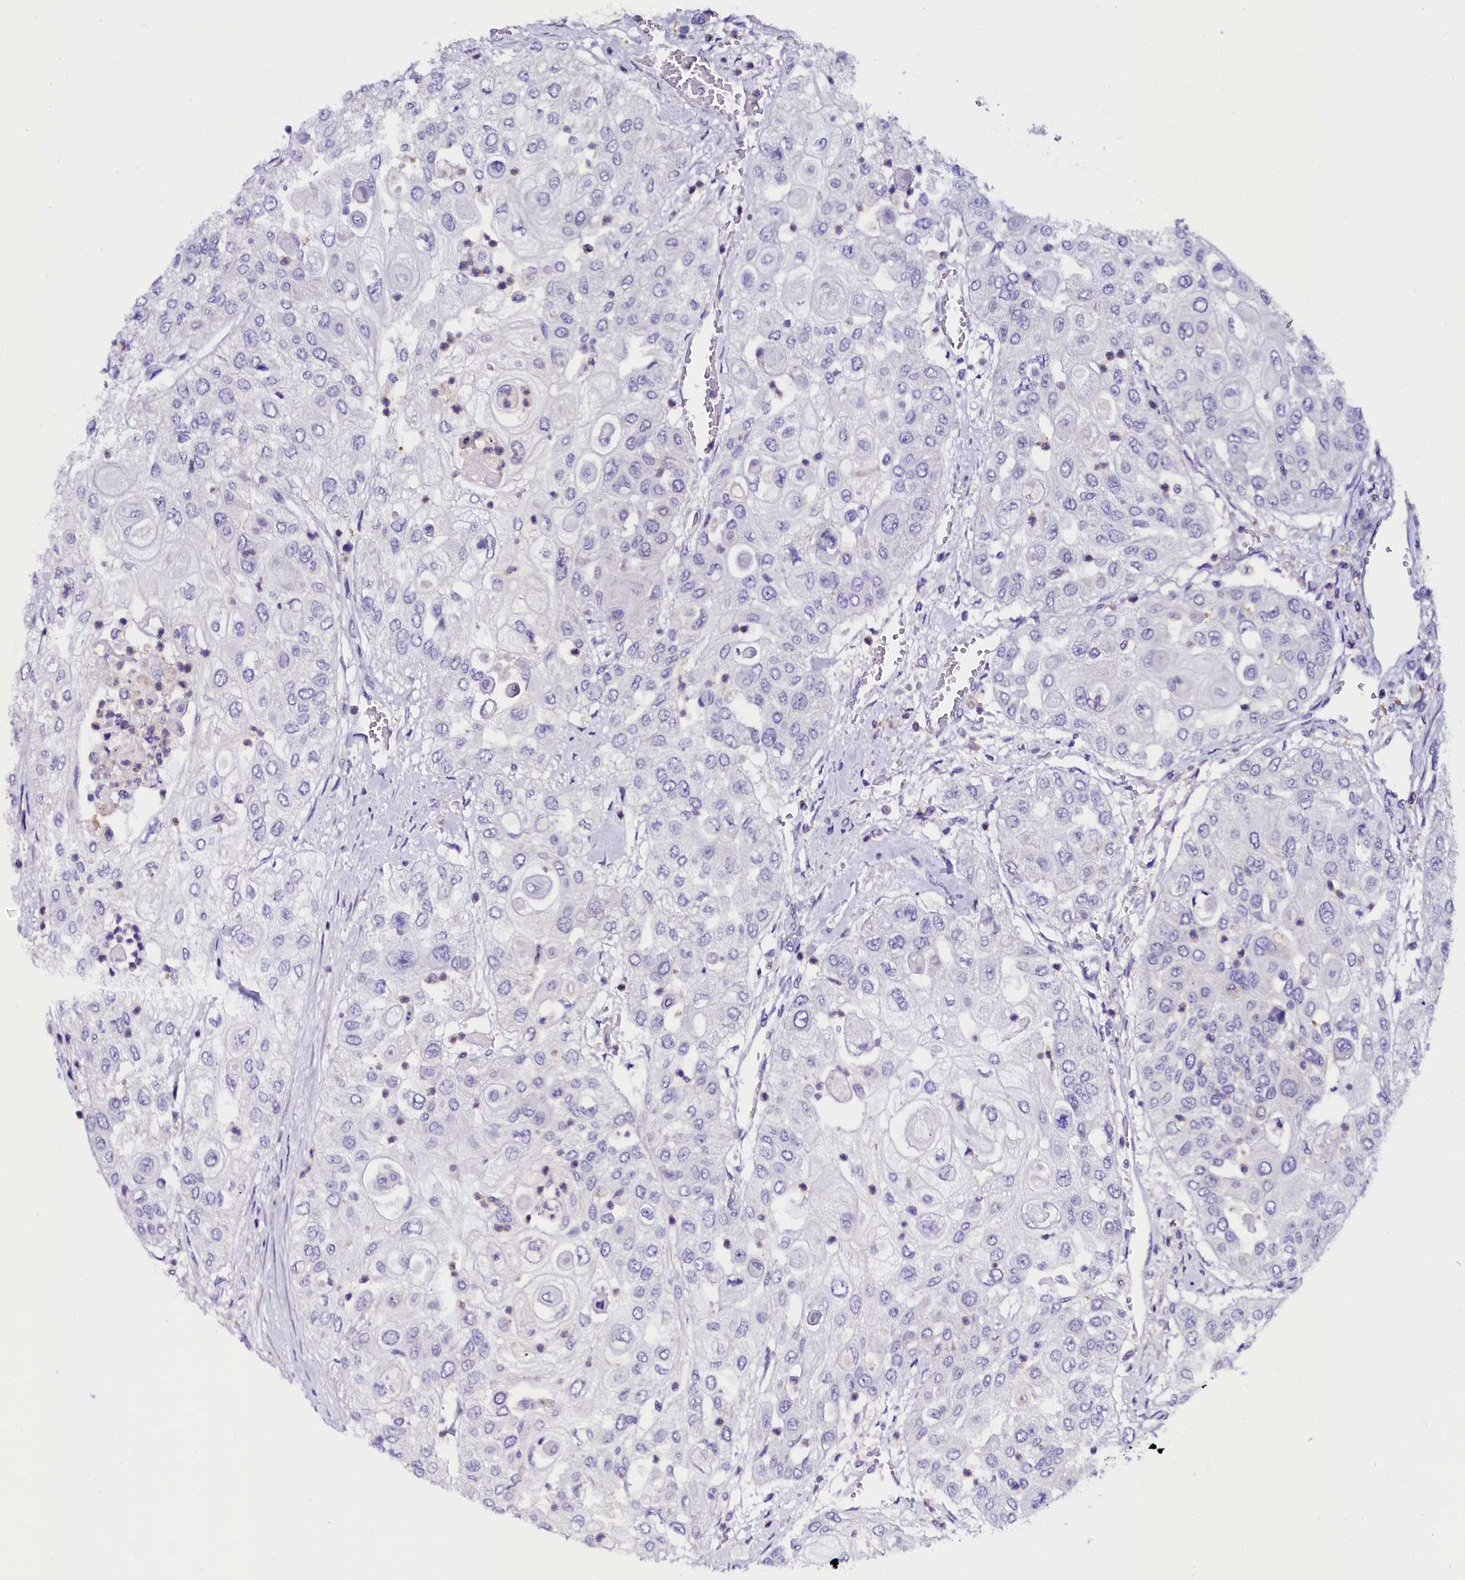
{"staining": {"intensity": "negative", "quantity": "none", "location": "none"}, "tissue": "urothelial cancer", "cell_type": "Tumor cells", "image_type": "cancer", "snomed": [{"axis": "morphology", "description": "Urothelial carcinoma, High grade"}, {"axis": "topography", "description": "Urinary bladder"}], "caption": "Histopathology image shows no protein positivity in tumor cells of urothelial carcinoma (high-grade) tissue. The staining is performed using DAB (3,3'-diaminobenzidine) brown chromogen with nuclei counter-stained in using hematoxylin.", "gene": "OTOL1", "patient": {"sex": "female", "age": 79}}